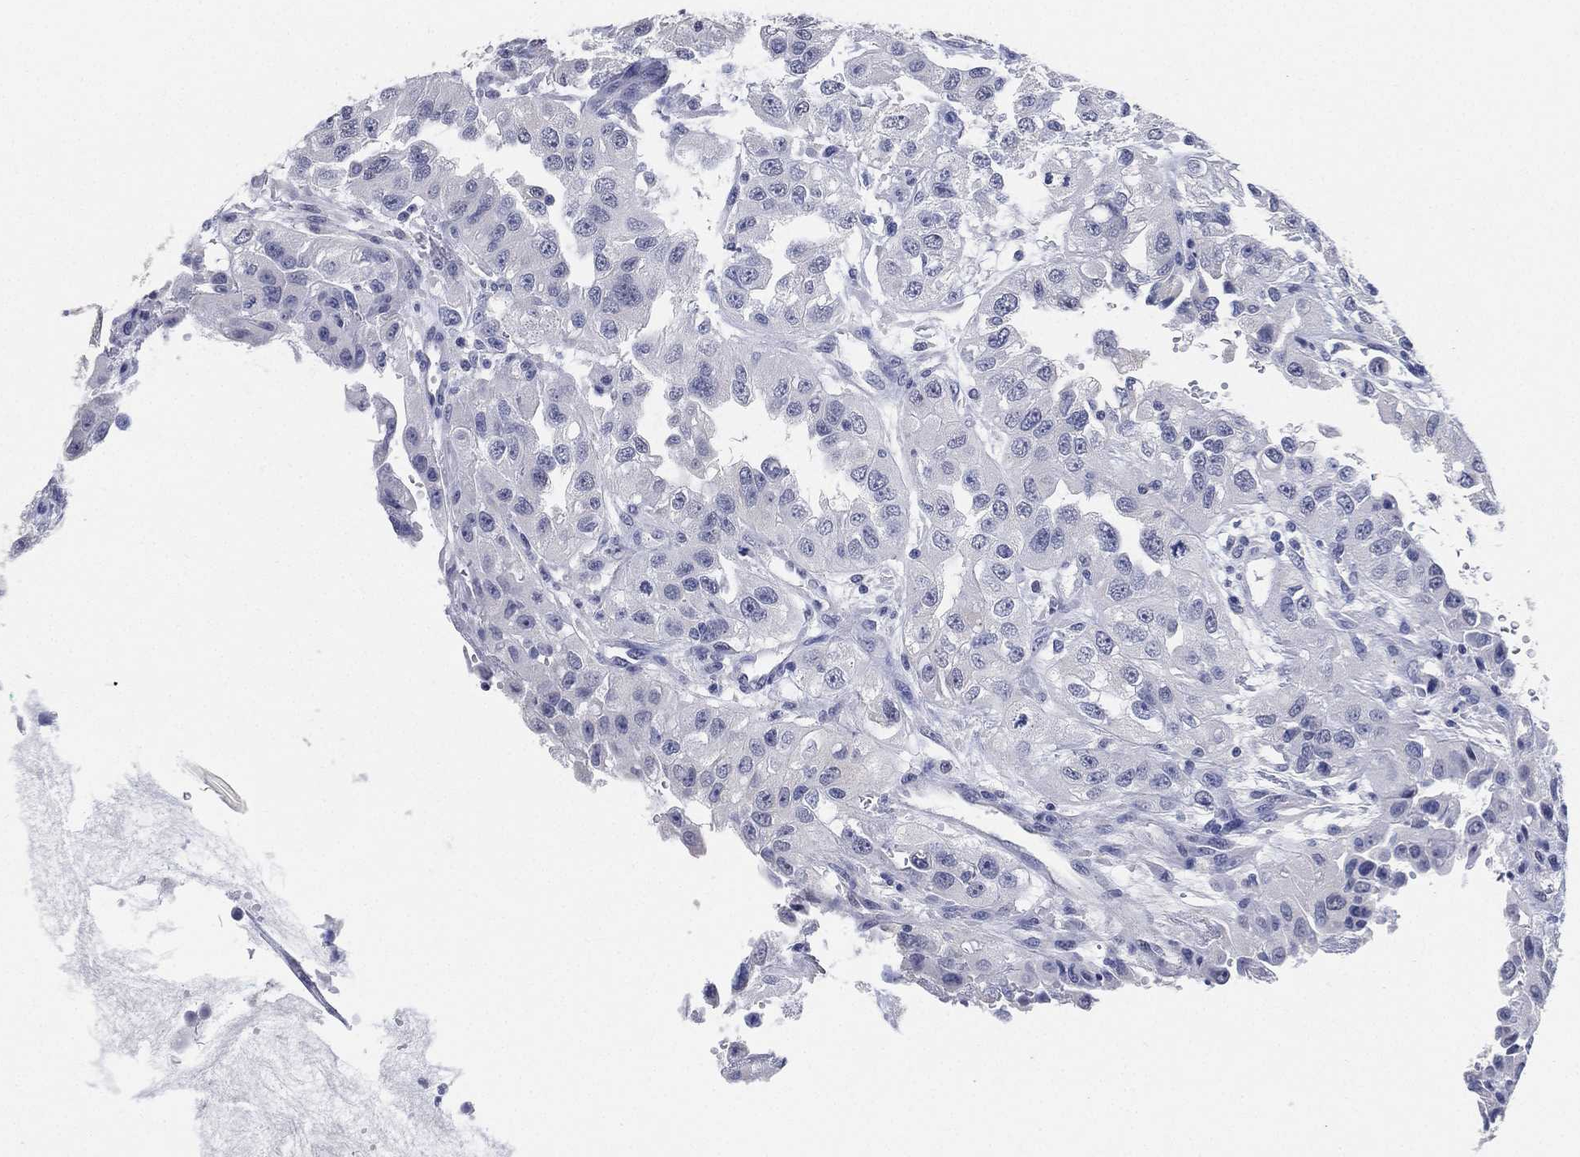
{"staining": {"intensity": "negative", "quantity": "none", "location": "none"}, "tissue": "renal cancer", "cell_type": "Tumor cells", "image_type": "cancer", "snomed": [{"axis": "morphology", "description": "Adenocarcinoma, NOS"}, {"axis": "topography", "description": "Kidney"}], "caption": "Tumor cells are negative for brown protein staining in renal adenocarcinoma. Brightfield microscopy of immunohistochemistry (IHC) stained with DAB (3,3'-diaminobenzidine) (brown) and hematoxylin (blue), captured at high magnification.", "gene": "IYD", "patient": {"sex": "male", "age": 64}}